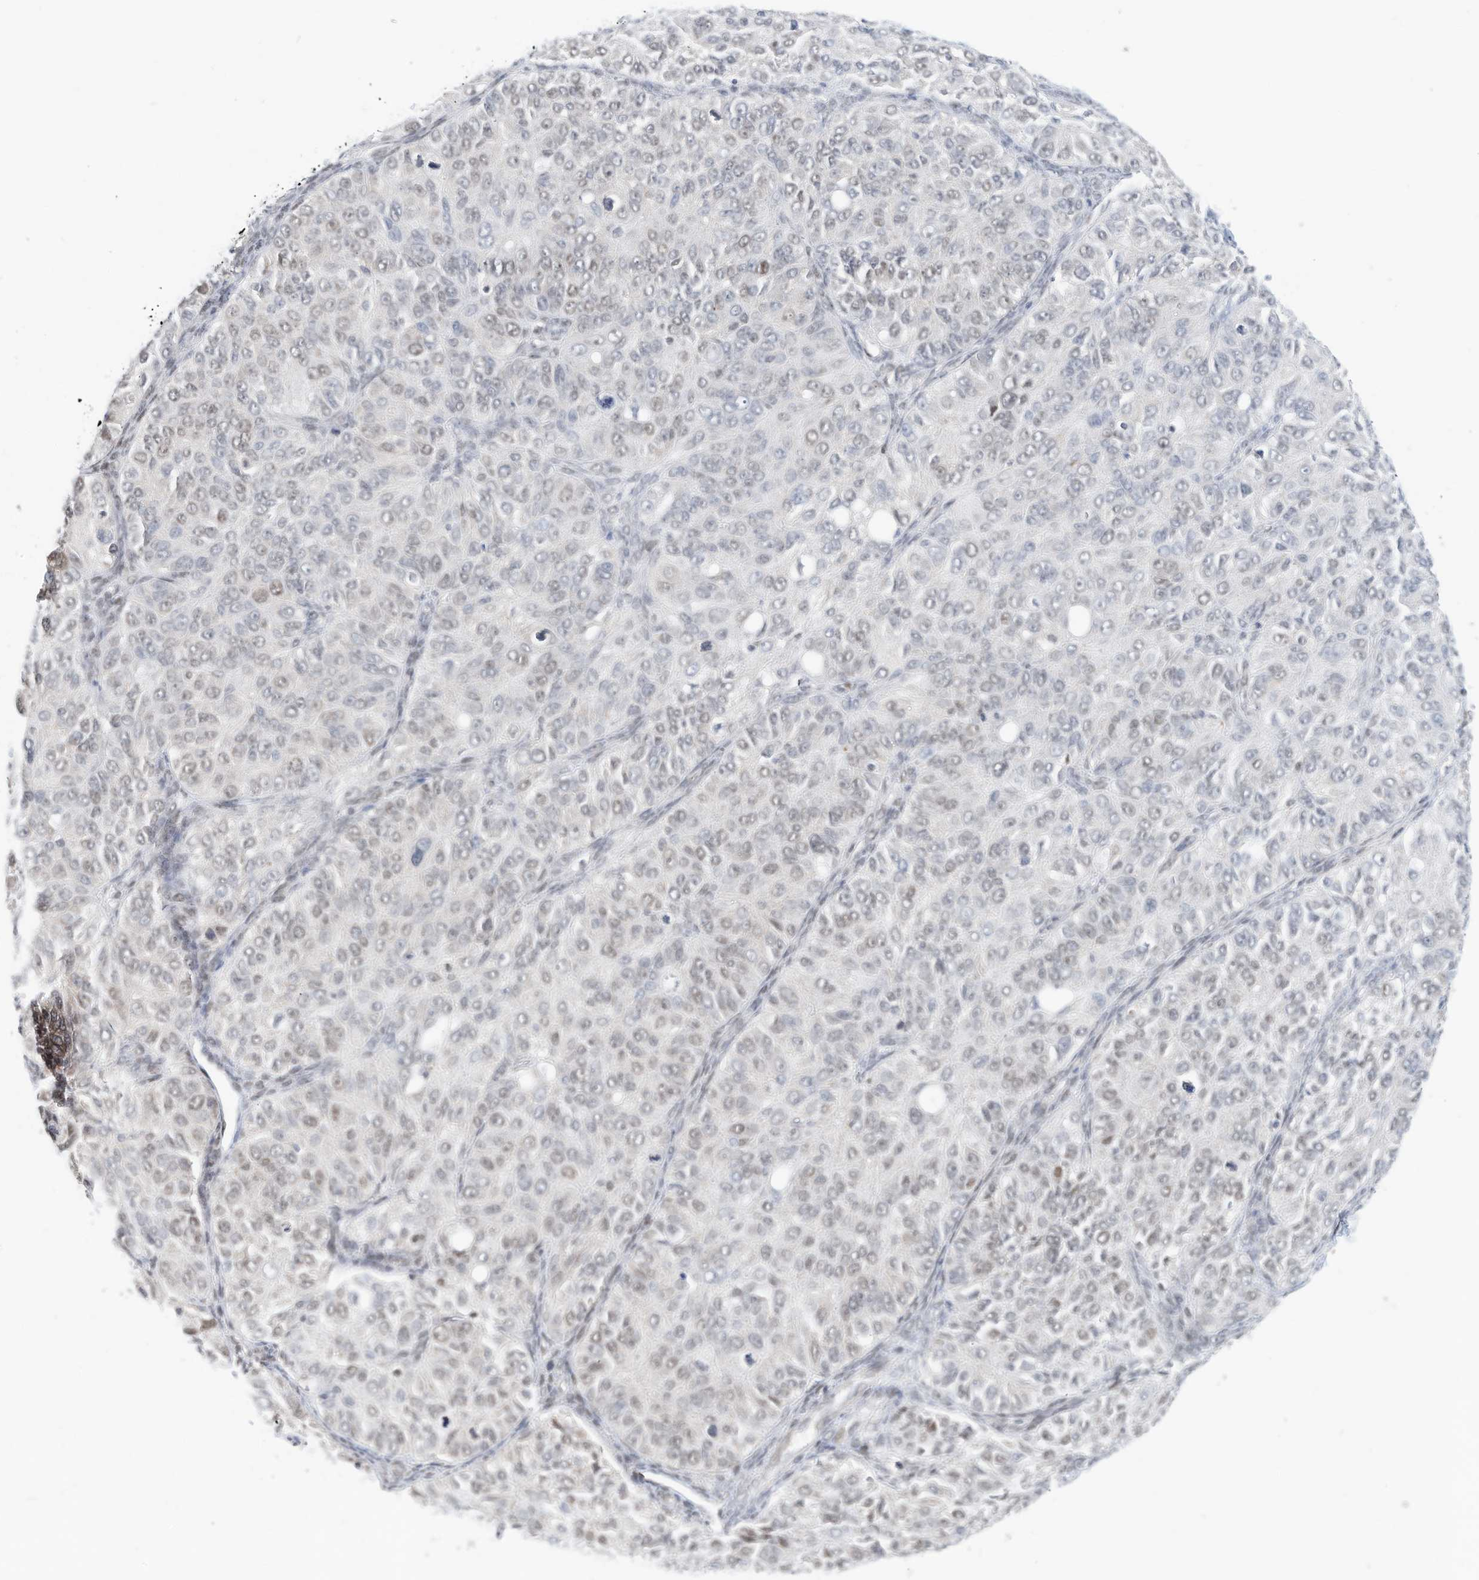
{"staining": {"intensity": "weak", "quantity": "25%-75%", "location": "nuclear"}, "tissue": "ovarian cancer", "cell_type": "Tumor cells", "image_type": "cancer", "snomed": [{"axis": "morphology", "description": "Carcinoma, endometroid"}, {"axis": "topography", "description": "Ovary"}], "caption": "Ovarian endometroid carcinoma stained for a protein shows weak nuclear positivity in tumor cells.", "gene": "OGT", "patient": {"sex": "female", "age": 51}}